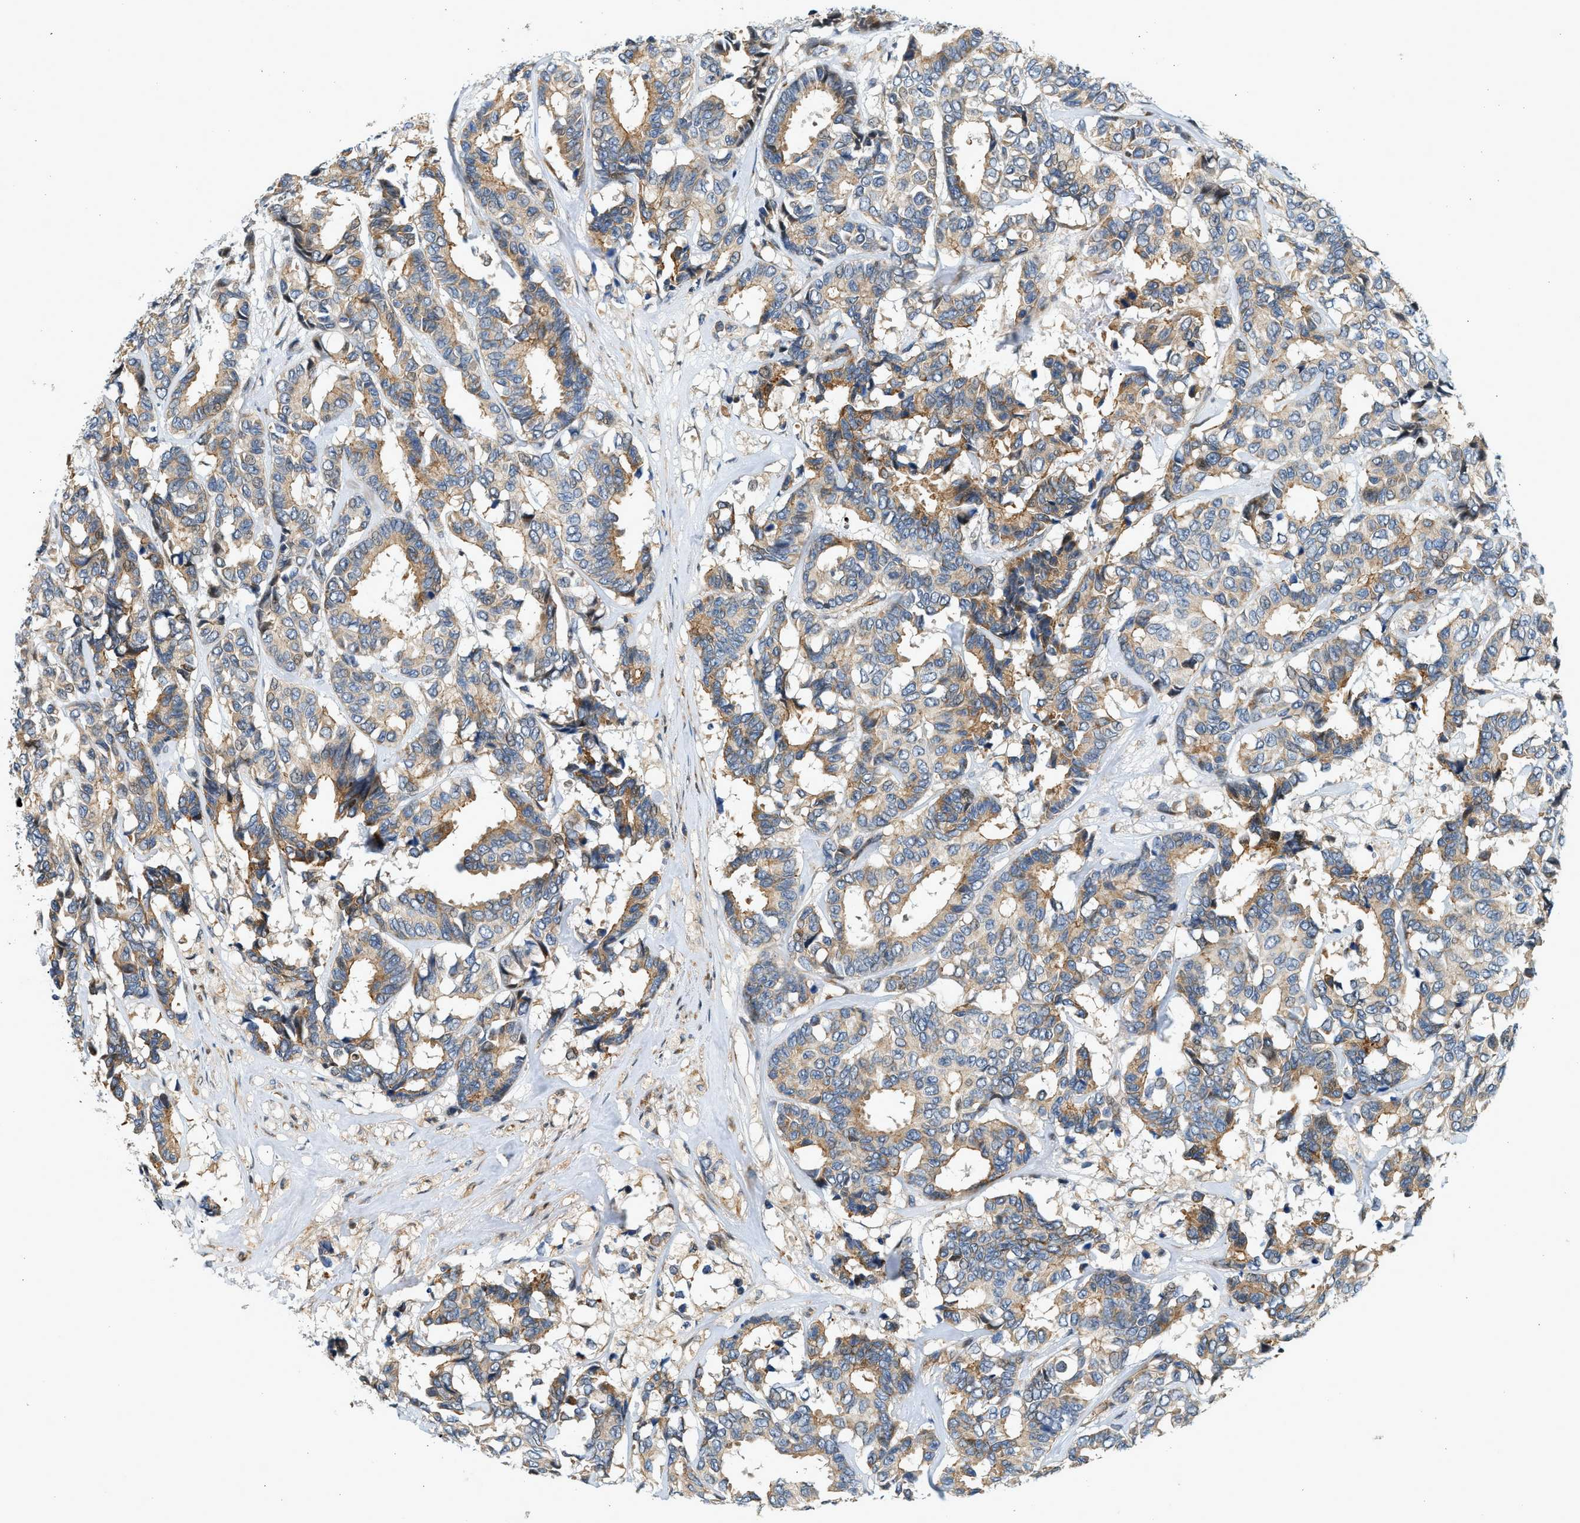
{"staining": {"intensity": "moderate", "quantity": "25%-75%", "location": "cytoplasmic/membranous"}, "tissue": "breast cancer", "cell_type": "Tumor cells", "image_type": "cancer", "snomed": [{"axis": "morphology", "description": "Duct carcinoma"}, {"axis": "topography", "description": "Breast"}], "caption": "Invasive ductal carcinoma (breast) was stained to show a protein in brown. There is medium levels of moderate cytoplasmic/membranous expression in approximately 25%-75% of tumor cells. The protein is stained brown, and the nuclei are stained in blue (DAB IHC with brightfield microscopy, high magnification).", "gene": "NRSN2", "patient": {"sex": "female", "age": 87}}